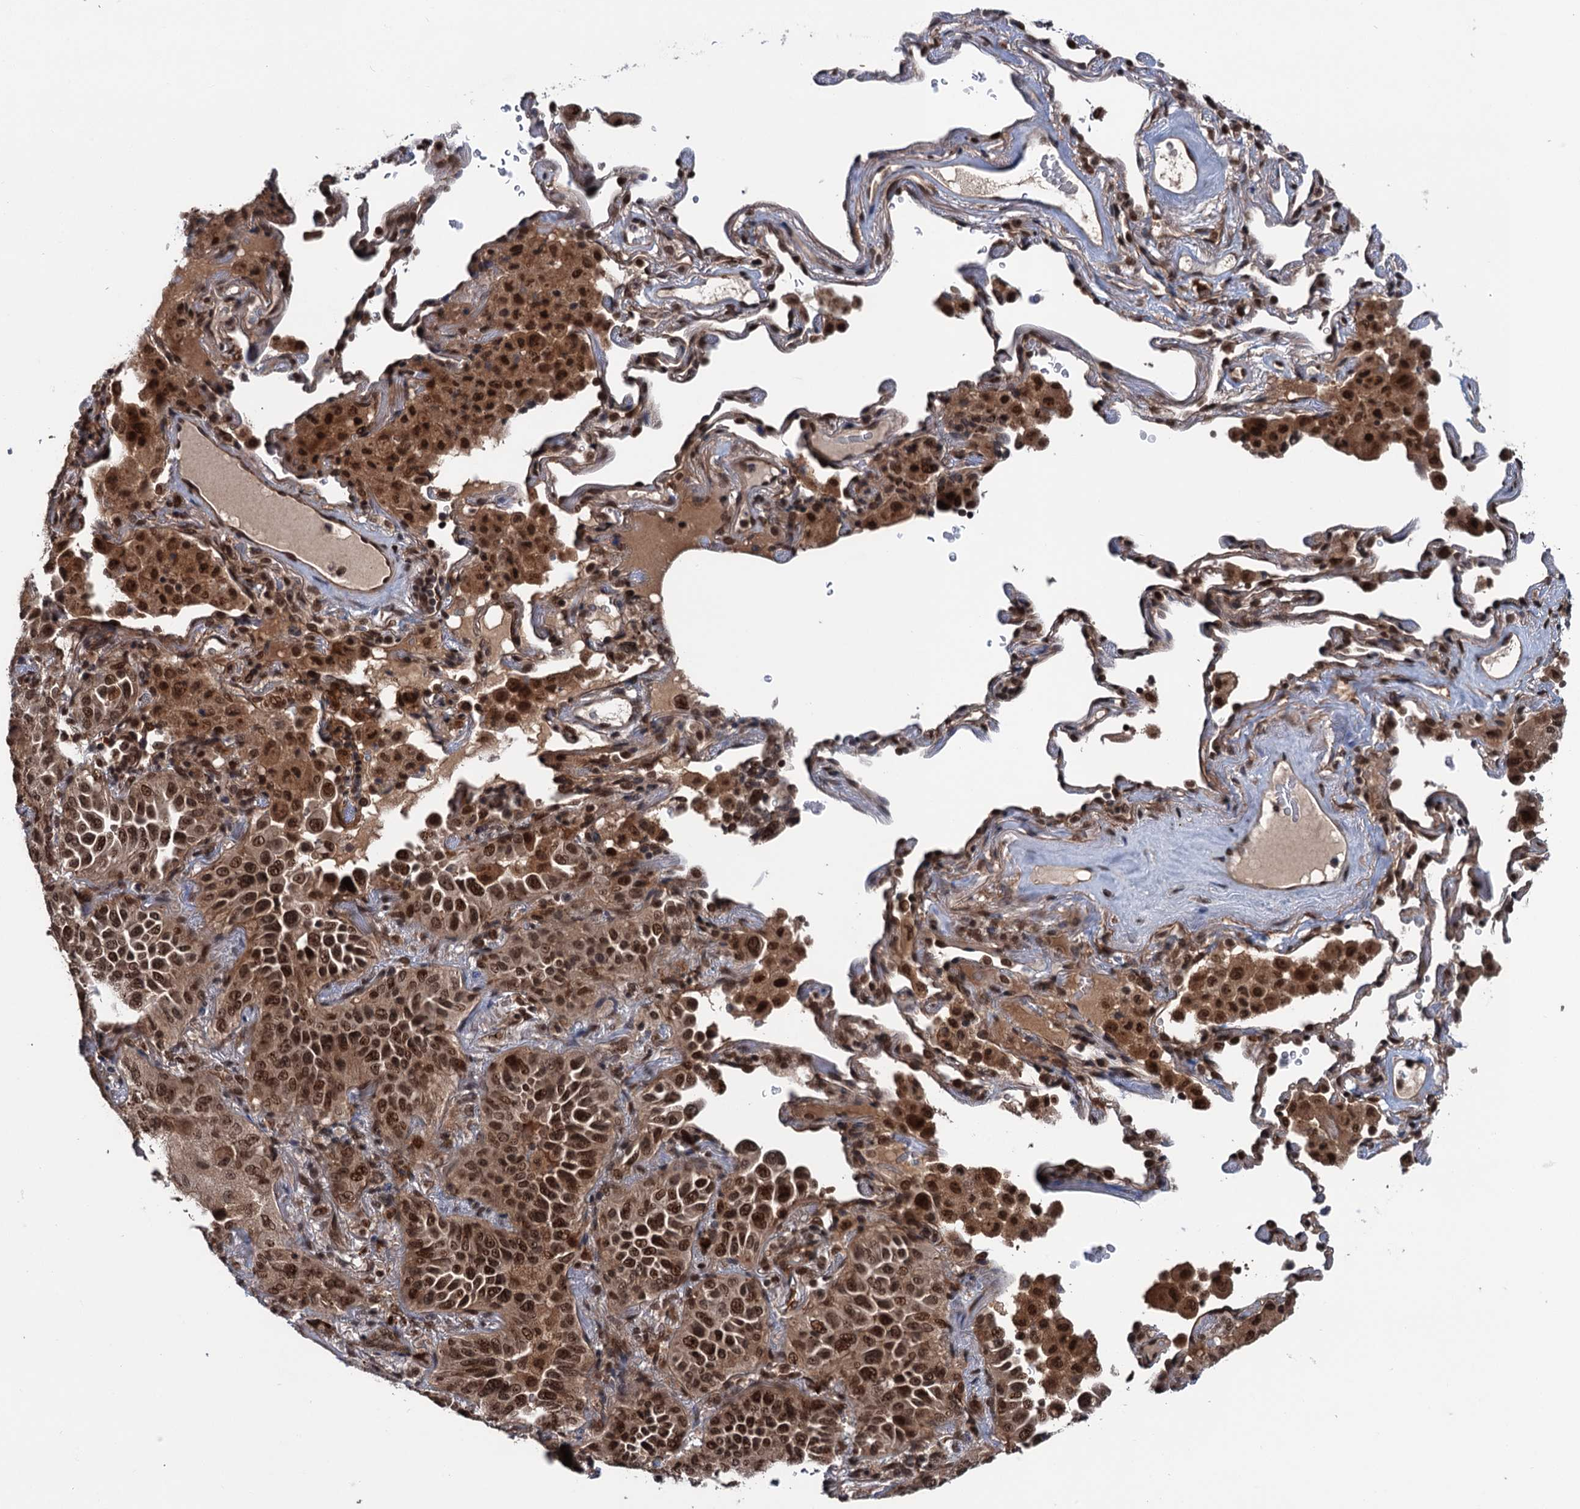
{"staining": {"intensity": "strong", "quantity": ">75%", "location": "cytoplasmic/membranous,nuclear"}, "tissue": "lung cancer", "cell_type": "Tumor cells", "image_type": "cancer", "snomed": [{"axis": "morphology", "description": "Adenocarcinoma, NOS"}, {"axis": "topography", "description": "Lung"}], "caption": "IHC staining of adenocarcinoma (lung), which reveals high levels of strong cytoplasmic/membranous and nuclear positivity in approximately >75% of tumor cells indicating strong cytoplasmic/membranous and nuclear protein staining. The staining was performed using DAB (brown) for protein detection and nuclei were counterstained in hematoxylin (blue).", "gene": "RASSF4", "patient": {"sex": "female", "age": 69}}